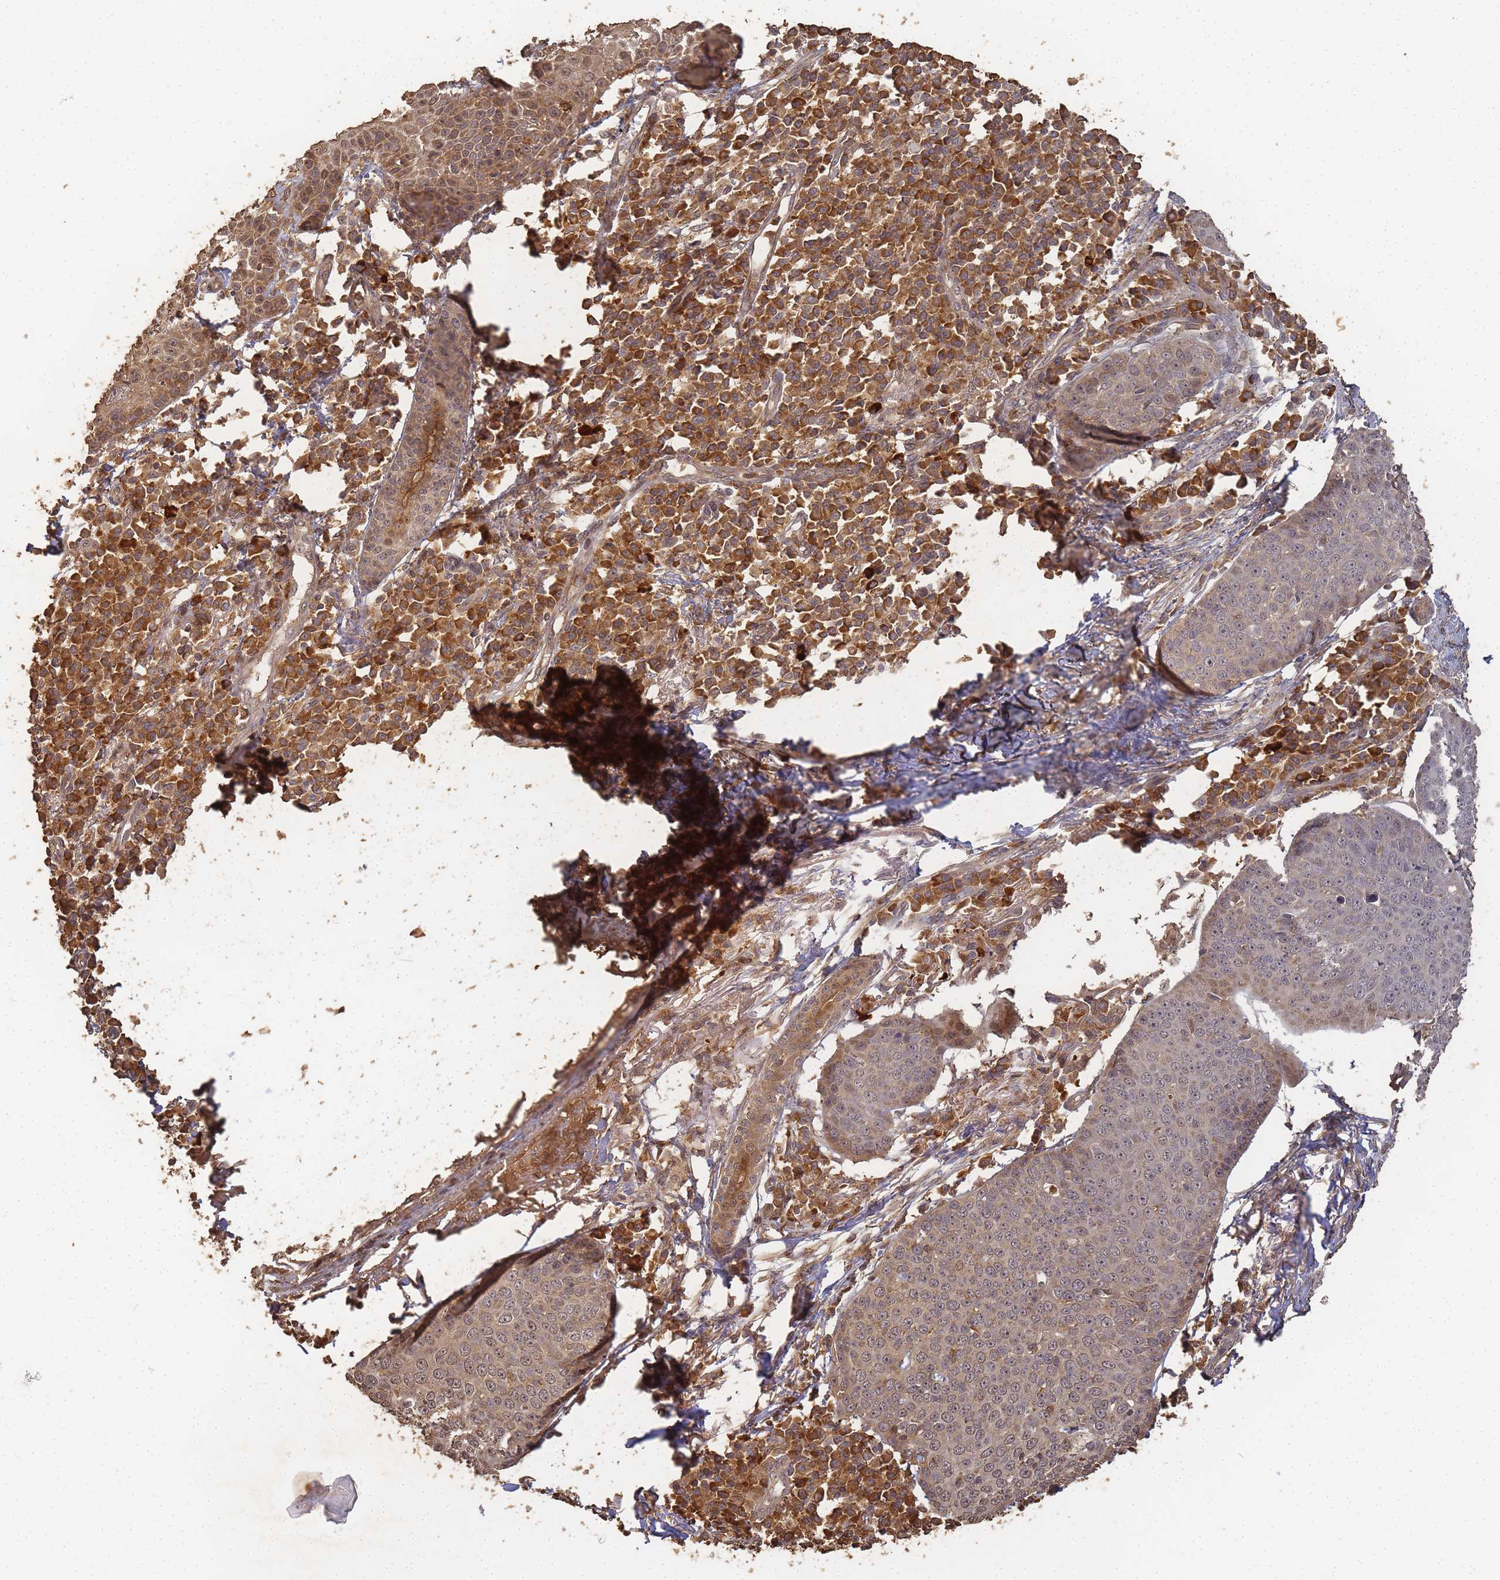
{"staining": {"intensity": "strong", "quantity": ">75%", "location": "cytoplasmic/membranous"}, "tissue": "skin cancer", "cell_type": "Tumor cells", "image_type": "cancer", "snomed": [{"axis": "morphology", "description": "Squamous cell carcinoma, NOS"}, {"axis": "topography", "description": "Skin"}], "caption": "Approximately >75% of tumor cells in squamous cell carcinoma (skin) display strong cytoplasmic/membranous protein expression as visualized by brown immunohistochemical staining.", "gene": "ALKBH1", "patient": {"sex": "male", "age": 71}}